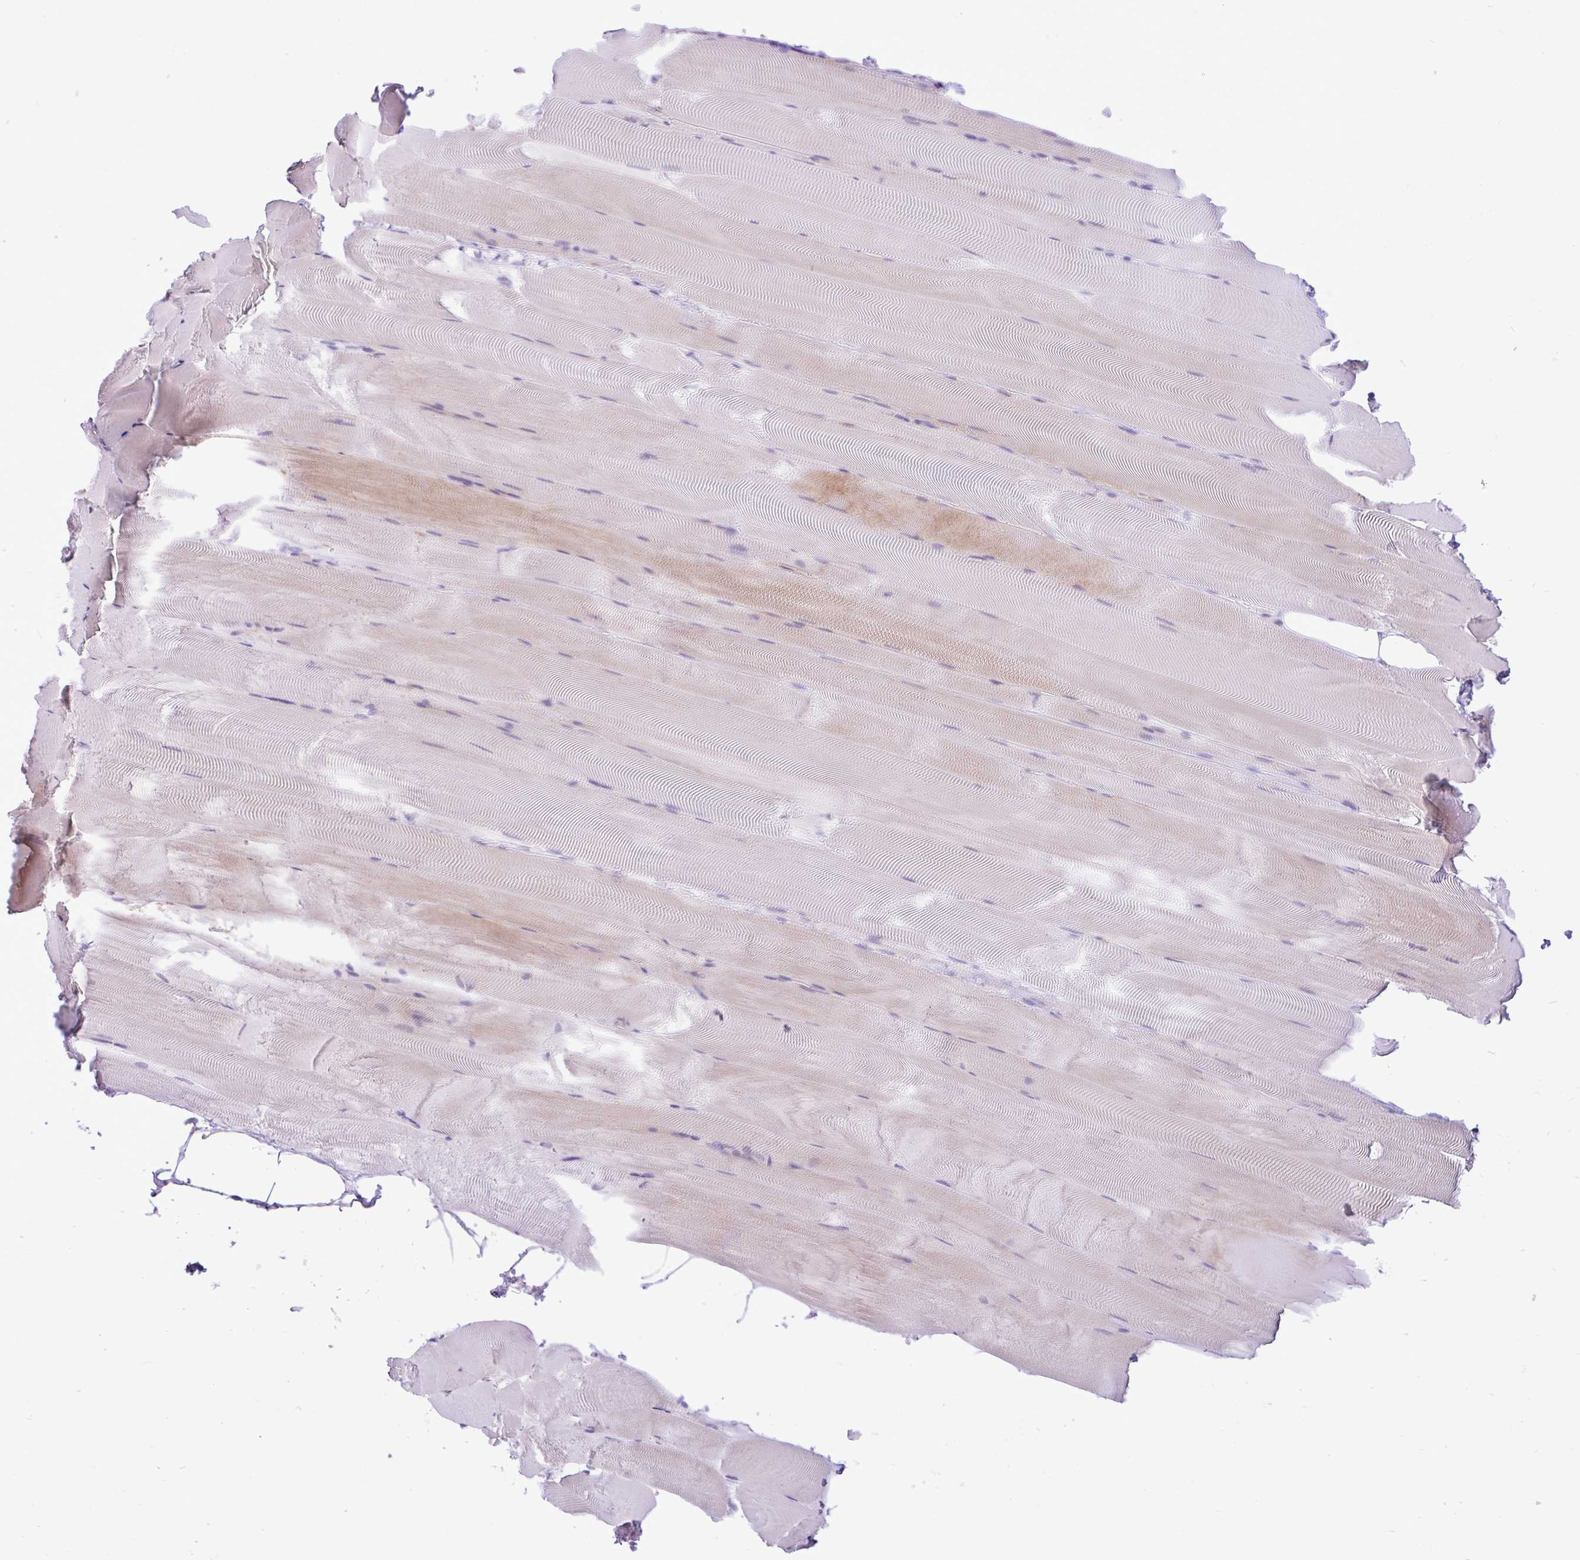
{"staining": {"intensity": "moderate", "quantity": "25%-75%", "location": "cytoplasmic/membranous,nuclear"}, "tissue": "skeletal muscle", "cell_type": "Myocytes", "image_type": "normal", "snomed": [{"axis": "morphology", "description": "Normal tissue, NOS"}, {"axis": "topography", "description": "Skeletal muscle"}], "caption": "Protein expression analysis of normal skeletal muscle reveals moderate cytoplasmic/membranous,nuclear staining in about 25%-75% of myocytes.", "gene": "ZNF101", "patient": {"sex": "female", "age": 64}}